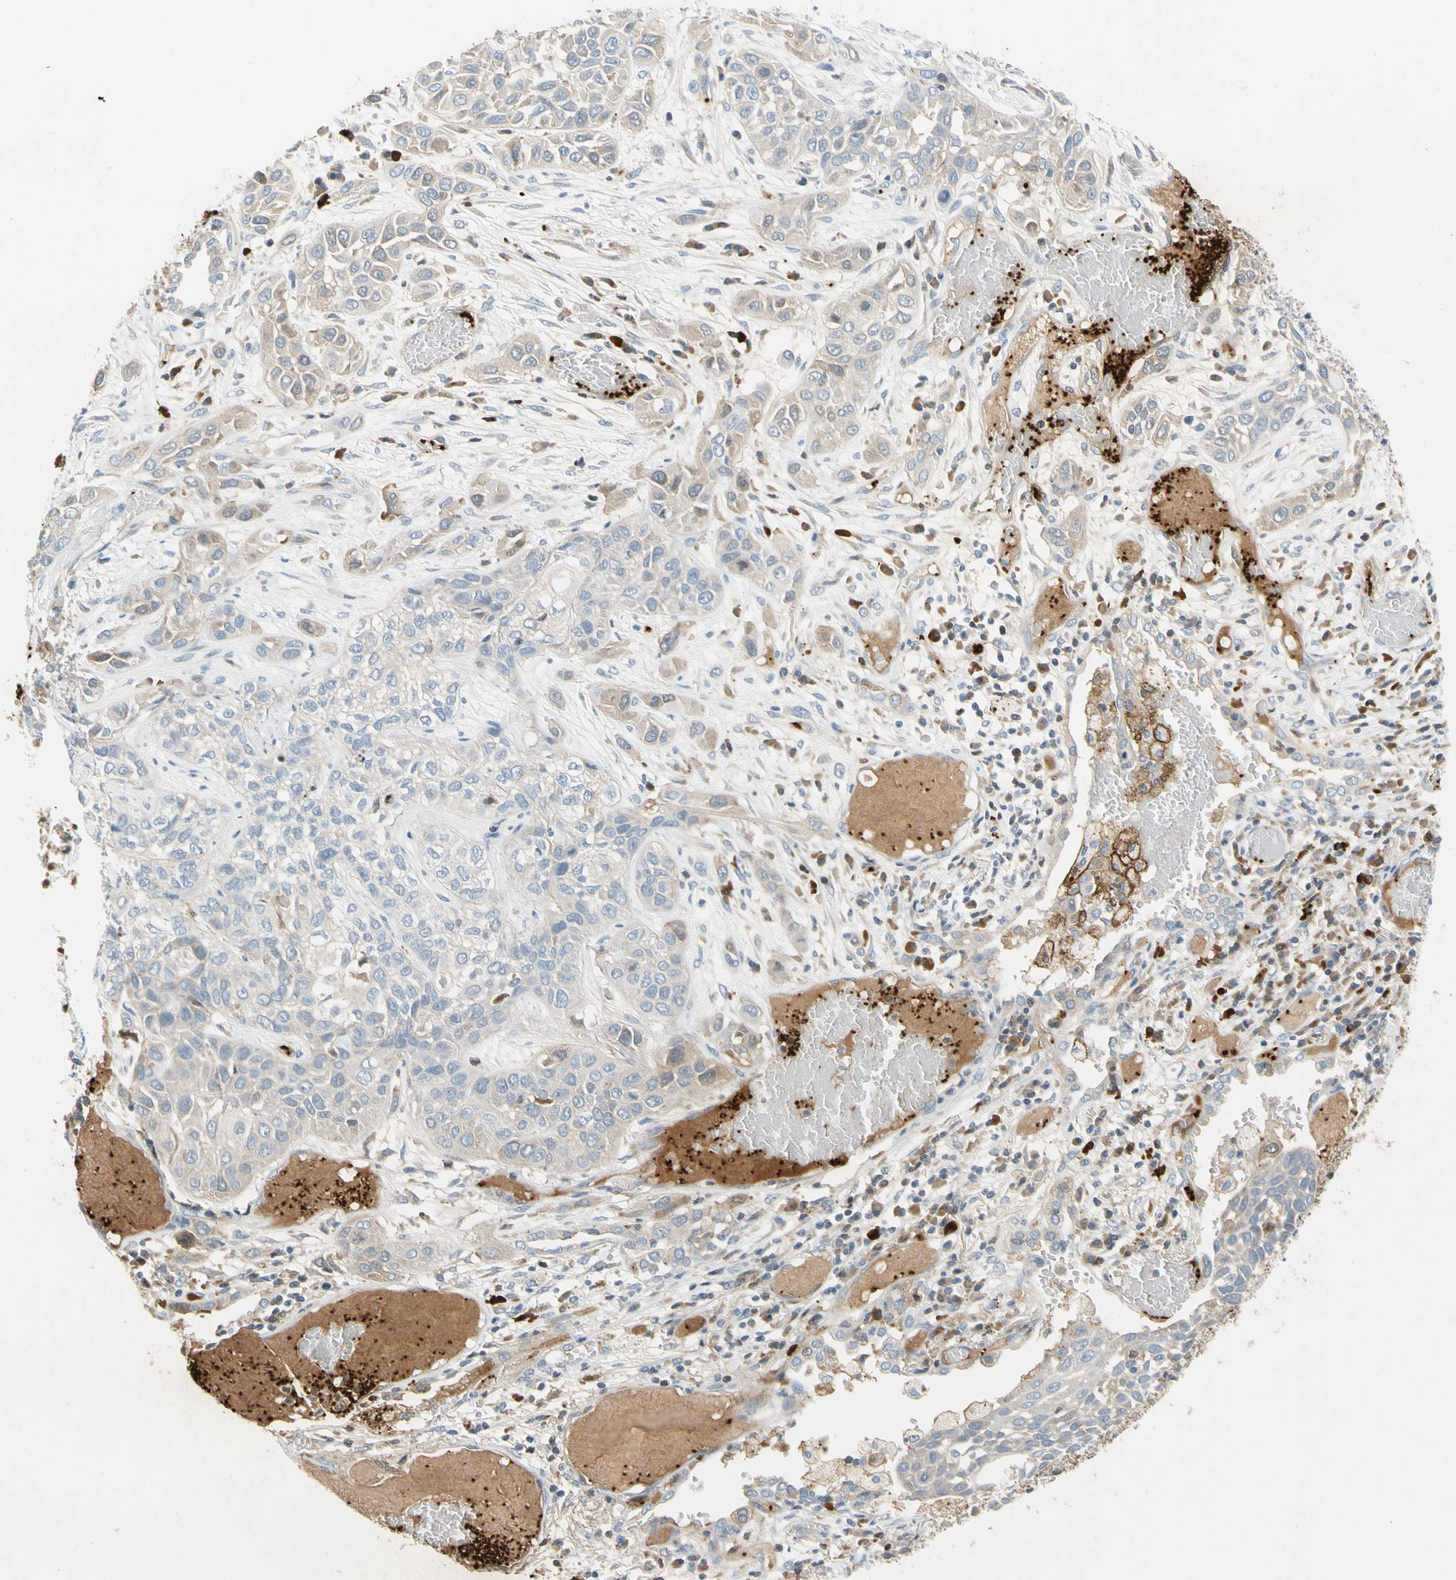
{"staining": {"intensity": "weak", "quantity": "25%-75%", "location": "cytoplasmic/membranous"}, "tissue": "lung cancer", "cell_type": "Tumor cells", "image_type": "cancer", "snomed": [{"axis": "morphology", "description": "Squamous cell carcinoma, NOS"}, {"axis": "topography", "description": "Lung"}], "caption": "Immunohistochemistry micrograph of neoplastic tissue: human lung cancer (squamous cell carcinoma) stained using immunohistochemistry (IHC) reveals low levels of weak protein expression localized specifically in the cytoplasmic/membranous of tumor cells, appearing as a cytoplasmic/membranous brown color.", "gene": "PPBP", "patient": {"sex": "male", "age": 71}}